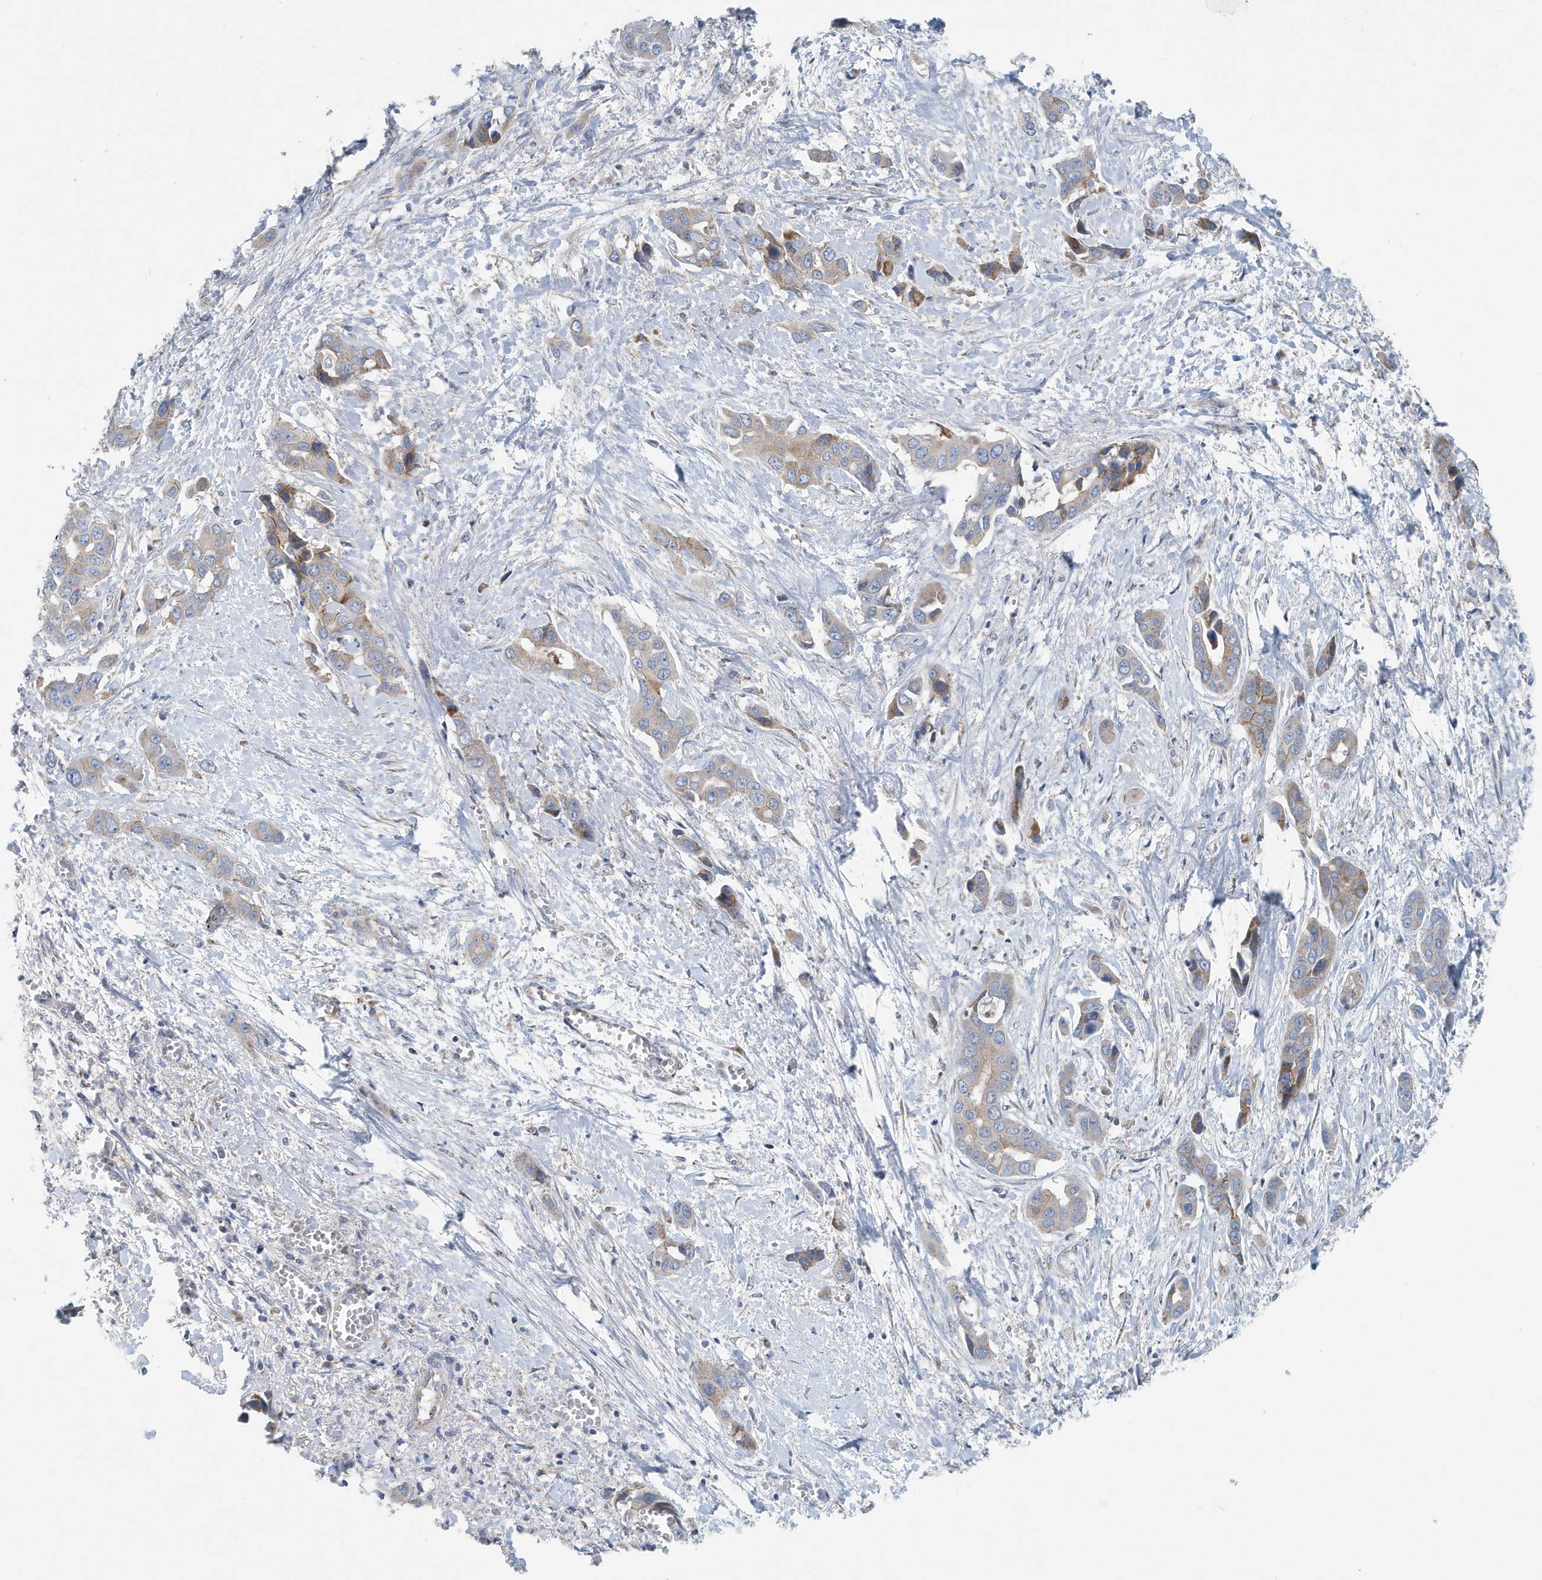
{"staining": {"intensity": "weak", "quantity": "25%-75%", "location": "cytoplasmic/membranous"}, "tissue": "liver cancer", "cell_type": "Tumor cells", "image_type": "cancer", "snomed": [{"axis": "morphology", "description": "Cholangiocarcinoma"}, {"axis": "topography", "description": "Liver"}], "caption": "The histopathology image displays a brown stain indicating the presence of a protein in the cytoplasmic/membranous of tumor cells in cholangiocarcinoma (liver).", "gene": "PPM1M", "patient": {"sex": "female", "age": 52}}